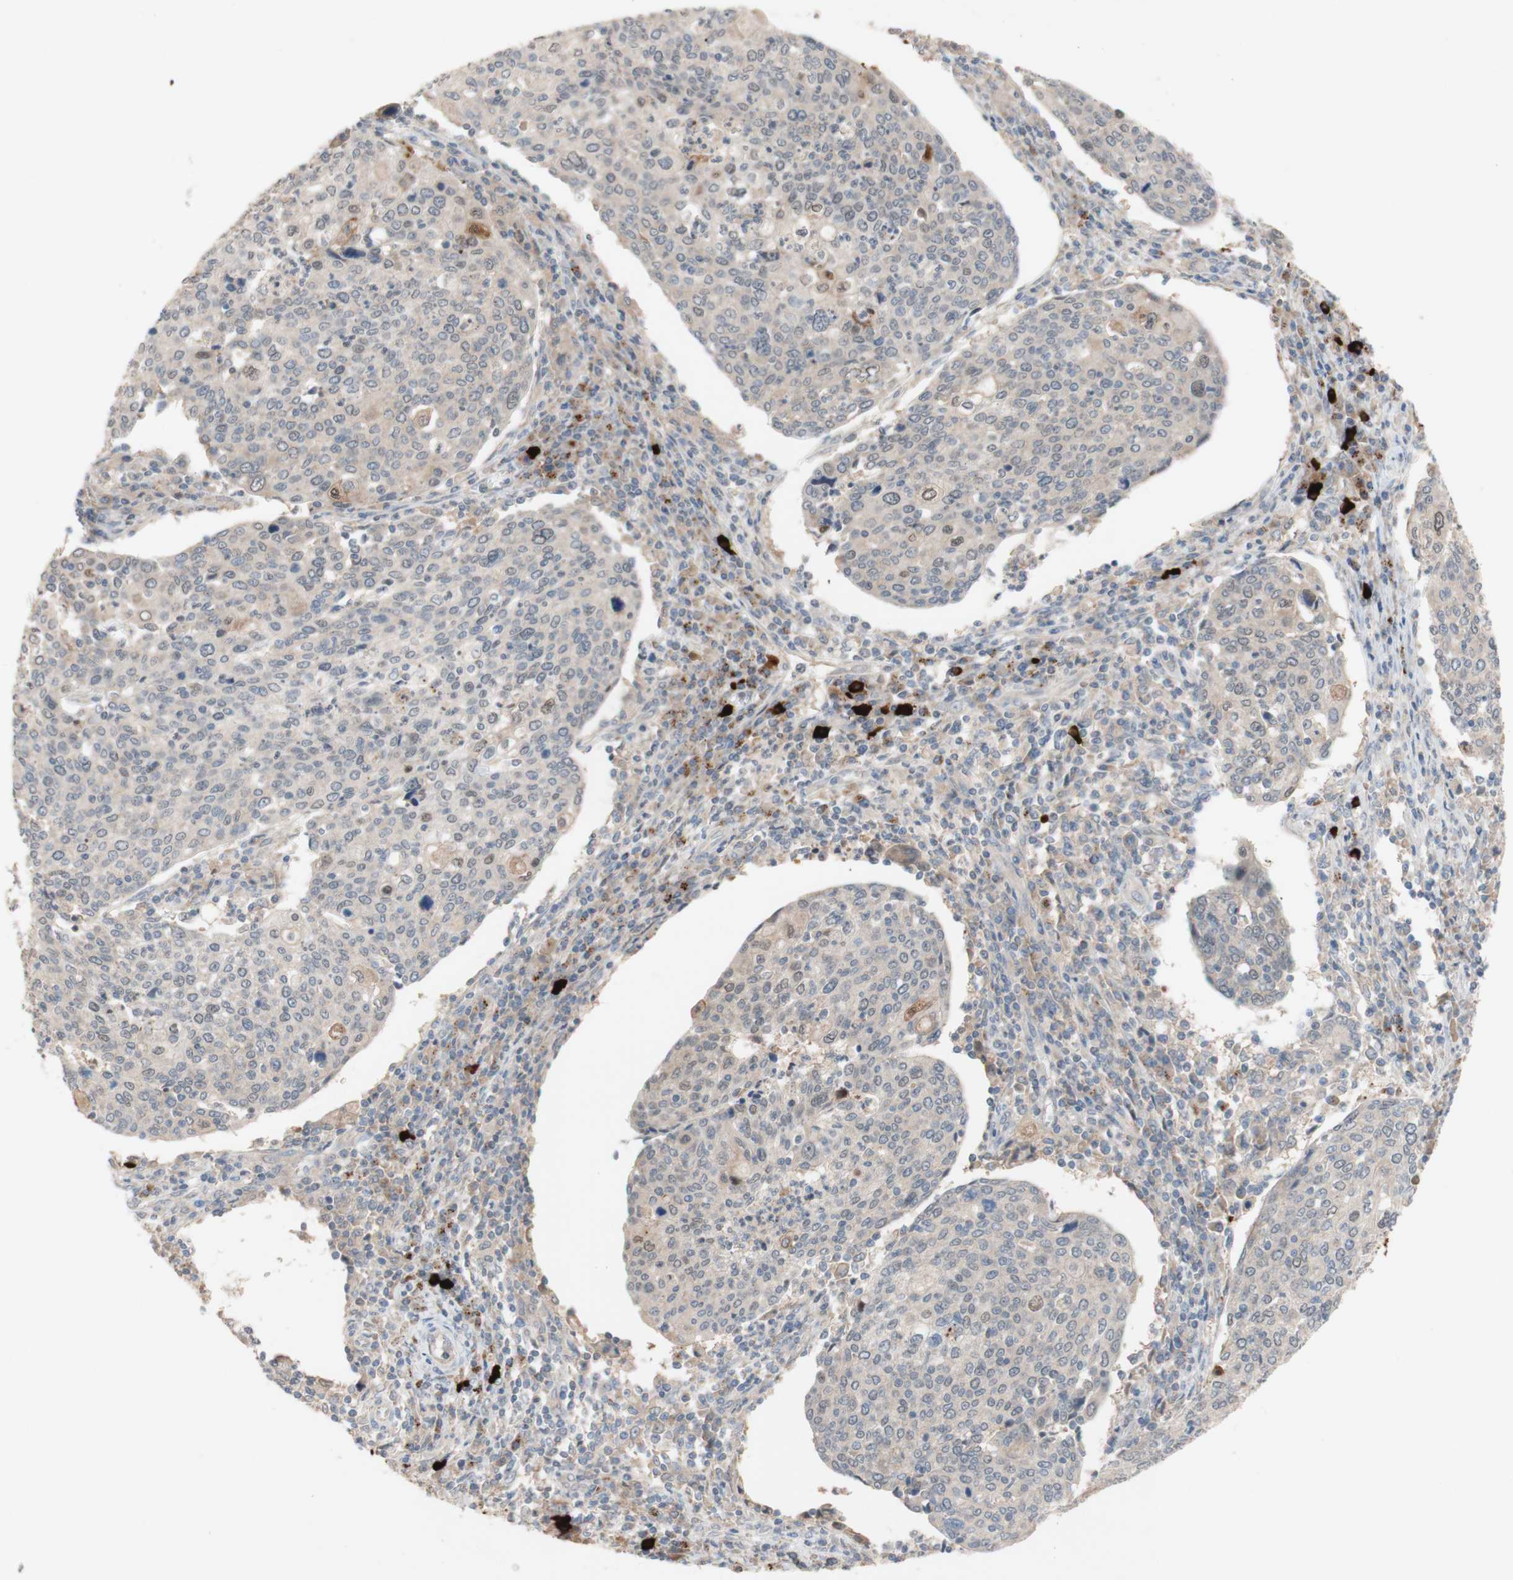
{"staining": {"intensity": "weak", "quantity": "25%-75%", "location": "cytoplasmic/membranous"}, "tissue": "cervical cancer", "cell_type": "Tumor cells", "image_type": "cancer", "snomed": [{"axis": "morphology", "description": "Squamous cell carcinoma, NOS"}, {"axis": "topography", "description": "Cervix"}], "caption": "Cervical cancer stained for a protein (brown) reveals weak cytoplasmic/membranous positive expression in about 25%-75% of tumor cells.", "gene": "PEX2", "patient": {"sex": "female", "age": 40}}